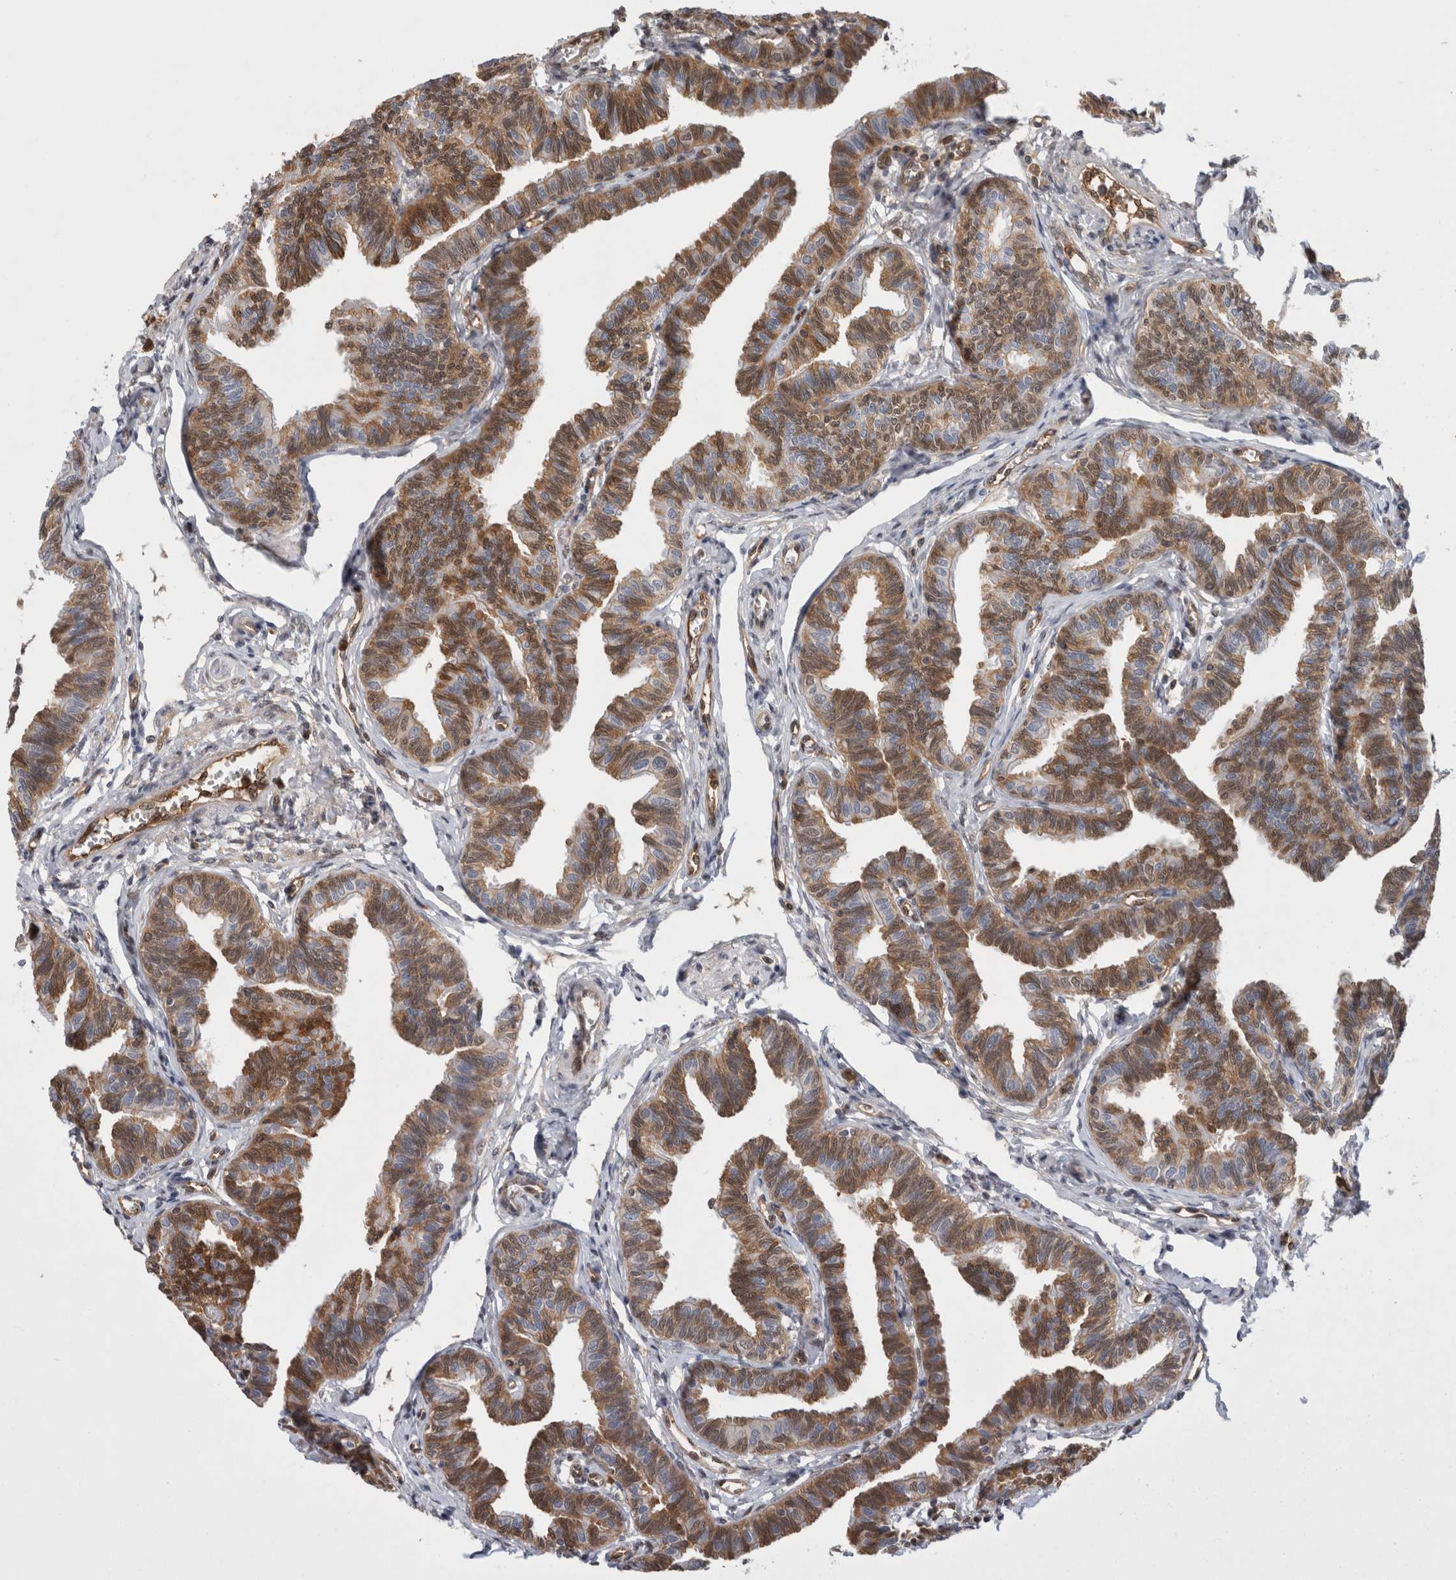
{"staining": {"intensity": "strong", "quantity": ">75%", "location": "cytoplasmic/membranous,nuclear"}, "tissue": "fallopian tube", "cell_type": "Glandular cells", "image_type": "normal", "snomed": [{"axis": "morphology", "description": "Normal tissue, NOS"}, {"axis": "topography", "description": "Fallopian tube"}, {"axis": "topography", "description": "Ovary"}], "caption": "Strong cytoplasmic/membranous,nuclear staining for a protein is seen in about >75% of glandular cells of benign fallopian tube using immunohistochemistry (IHC).", "gene": "ASTN2", "patient": {"sex": "female", "age": 23}}